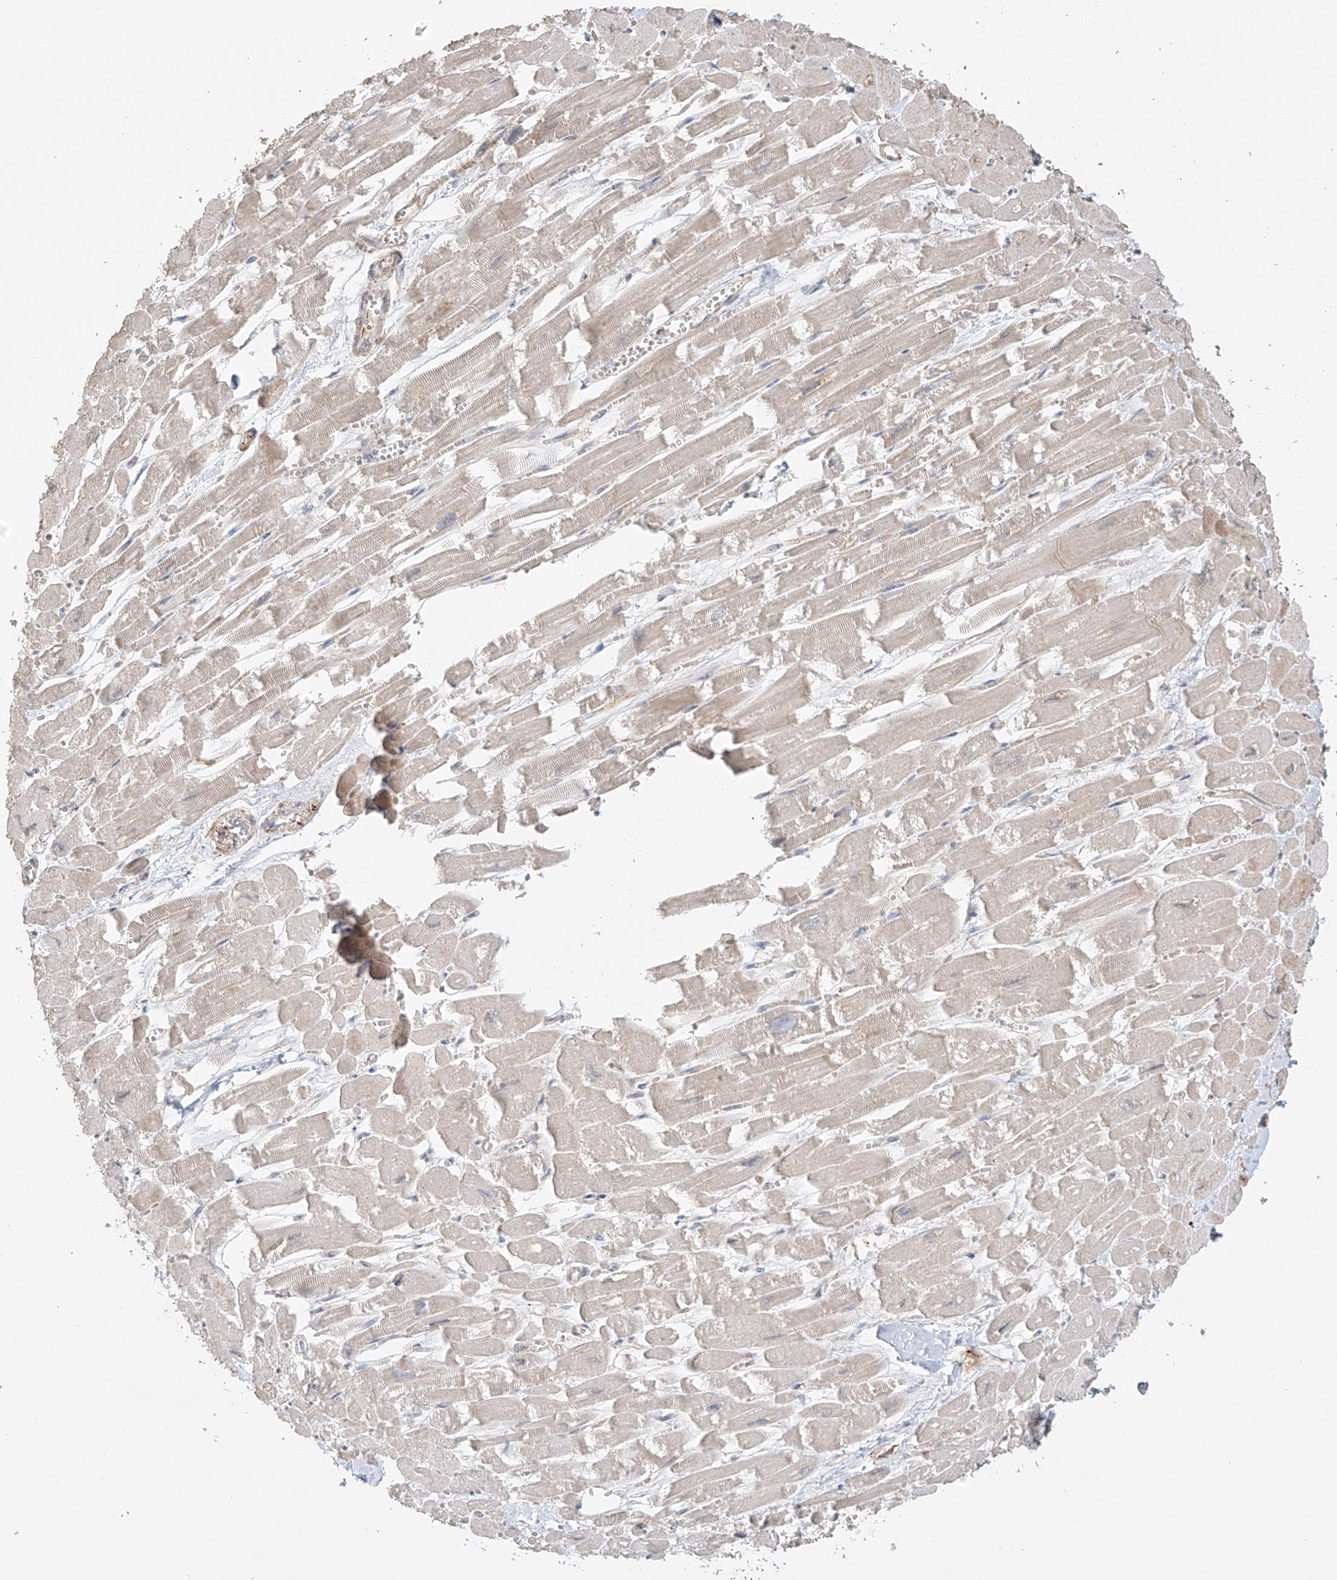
{"staining": {"intensity": "weak", "quantity": "<25%", "location": "cytoplasmic/membranous"}, "tissue": "heart muscle", "cell_type": "Cardiomyocytes", "image_type": "normal", "snomed": [{"axis": "morphology", "description": "Normal tissue, NOS"}, {"axis": "topography", "description": "Heart"}], "caption": "The immunohistochemistry image has no significant positivity in cardiomyocytes of heart muscle.", "gene": "DCDC2", "patient": {"sex": "male", "age": 54}}